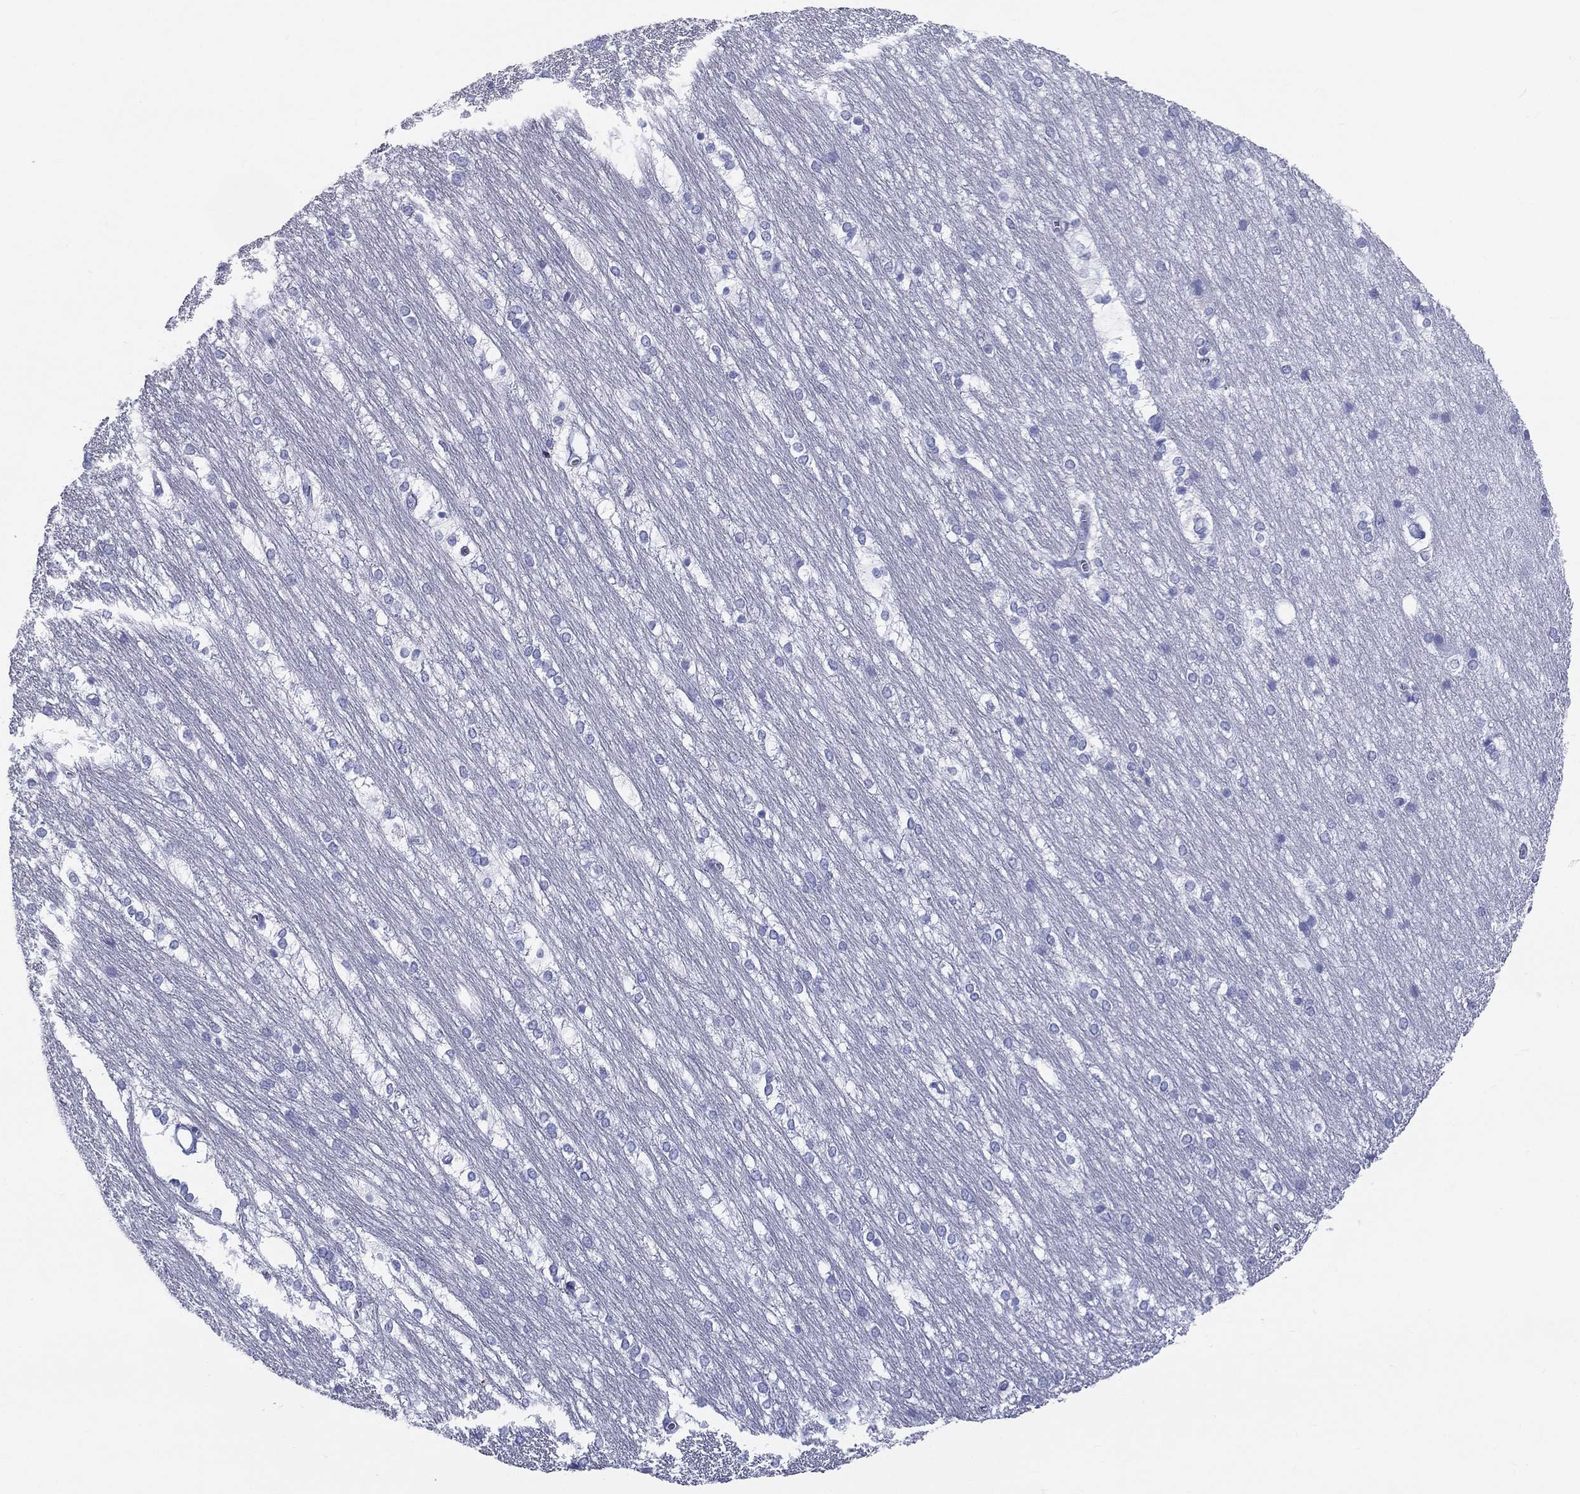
{"staining": {"intensity": "negative", "quantity": "none", "location": "none"}, "tissue": "hippocampus", "cell_type": "Glial cells", "image_type": "normal", "snomed": [{"axis": "morphology", "description": "Normal tissue, NOS"}, {"axis": "topography", "description": "Cerebral cortex"}, {"axis": "topography", "description": "Hippocampus"}], "caption": "Immunohistochemical staining of benign human hippocampus shows no significant positivity in glial cells.", "gene": "RSPH4A", "patient": {"sex": "female", "age": 19}}